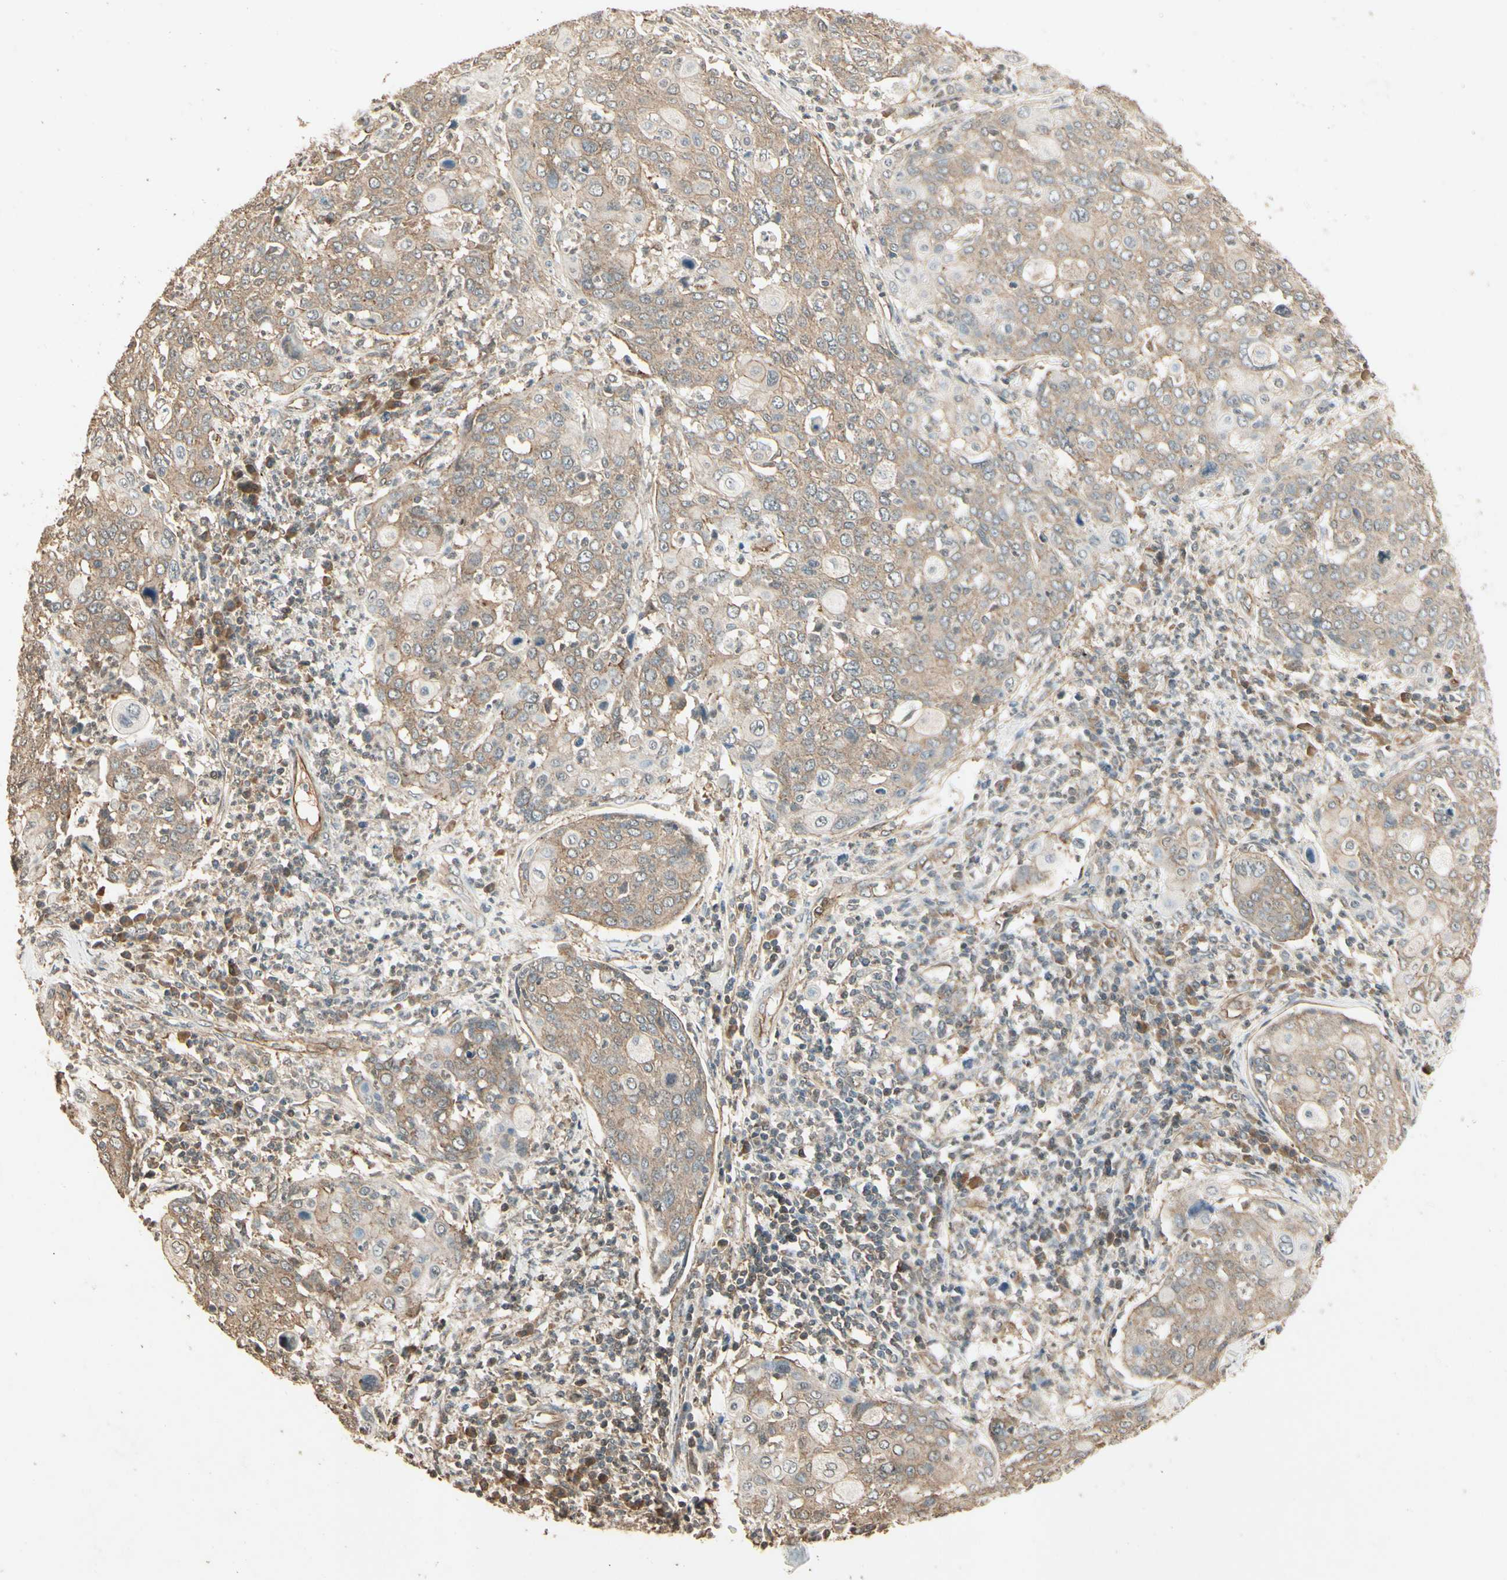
{"staining": {"intensity": "weak", "quantity": ">75%", "location": "cytoplasmic/membranous"}, "tissue": "cervical cancer", "cell_type": "Tumor cells", "image_type": "cancer", "snomed": [{"axis": "morphology", "description": "Squamous cell carcinoma, NOS"}, {"axis": "topography", "description": "Cervix"}], "caption": "The image reveals staining of cervical cancer, revealing weak cytoplasmic/membranous protein positivity (brown color) within tumor cells. The staining is performed using DAB brown chromogen to label protein expression. The nuclei are counter-stained blue using hematoxylin.", "gene": "RNF180", "patient": {"sex": "female", "age": 40}}